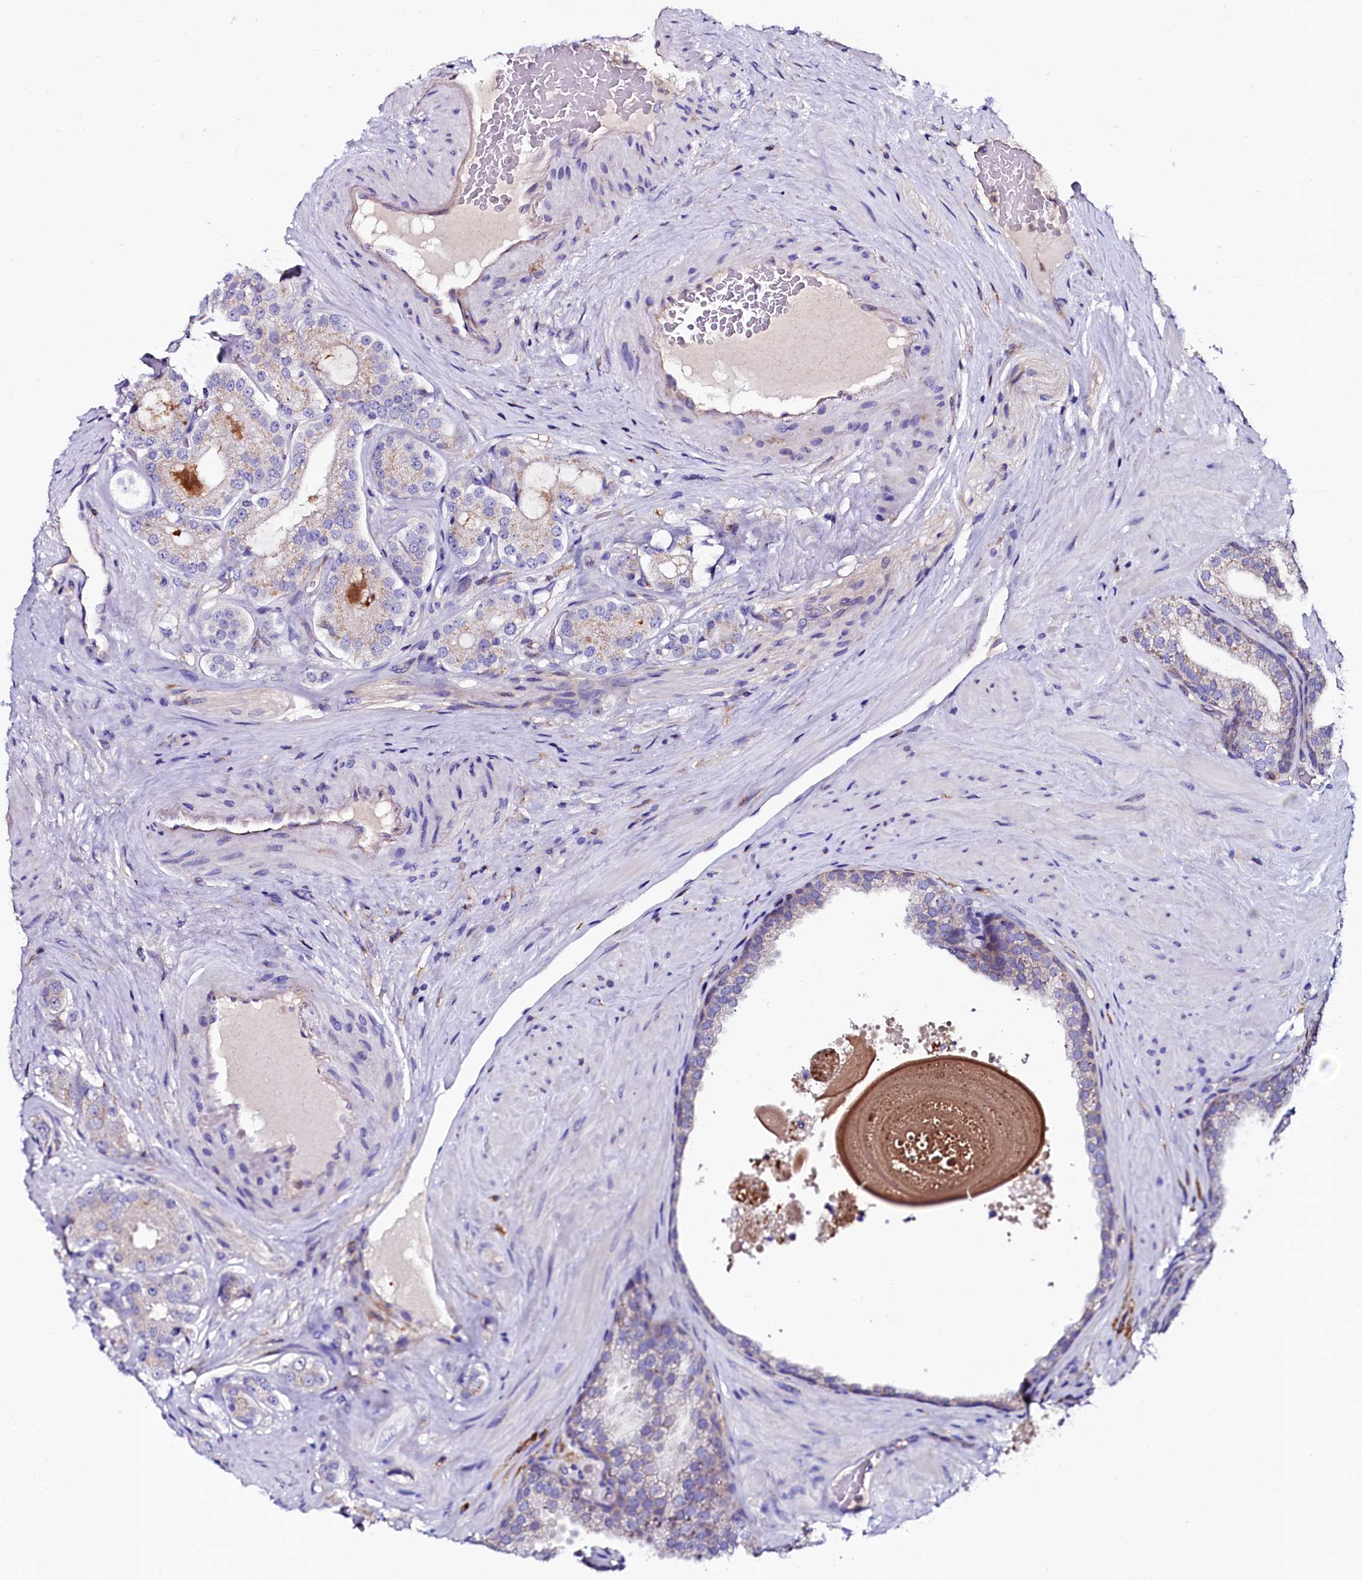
{"staining": {"intensity": "weak", "quantity": "<25%", "location": "cytoplasmic/membranous"}, "tissue": "prostate cancer", "cell_type": "Tumor cells", "image_type": "cancer", "snomed": [{"axis": "morphology", "description": "Adenocarcinoma, High grade"}, {"axis": "topography", "description": "Prostate"}], "caption": "DAB (3,3'-diaminobenzidine) immunohistochemical staining of prostate cancer demonstrates no significant positivity in tumor cells.", "gene": "OTOL1", "patient": {"sex": "male", "age": 65}}